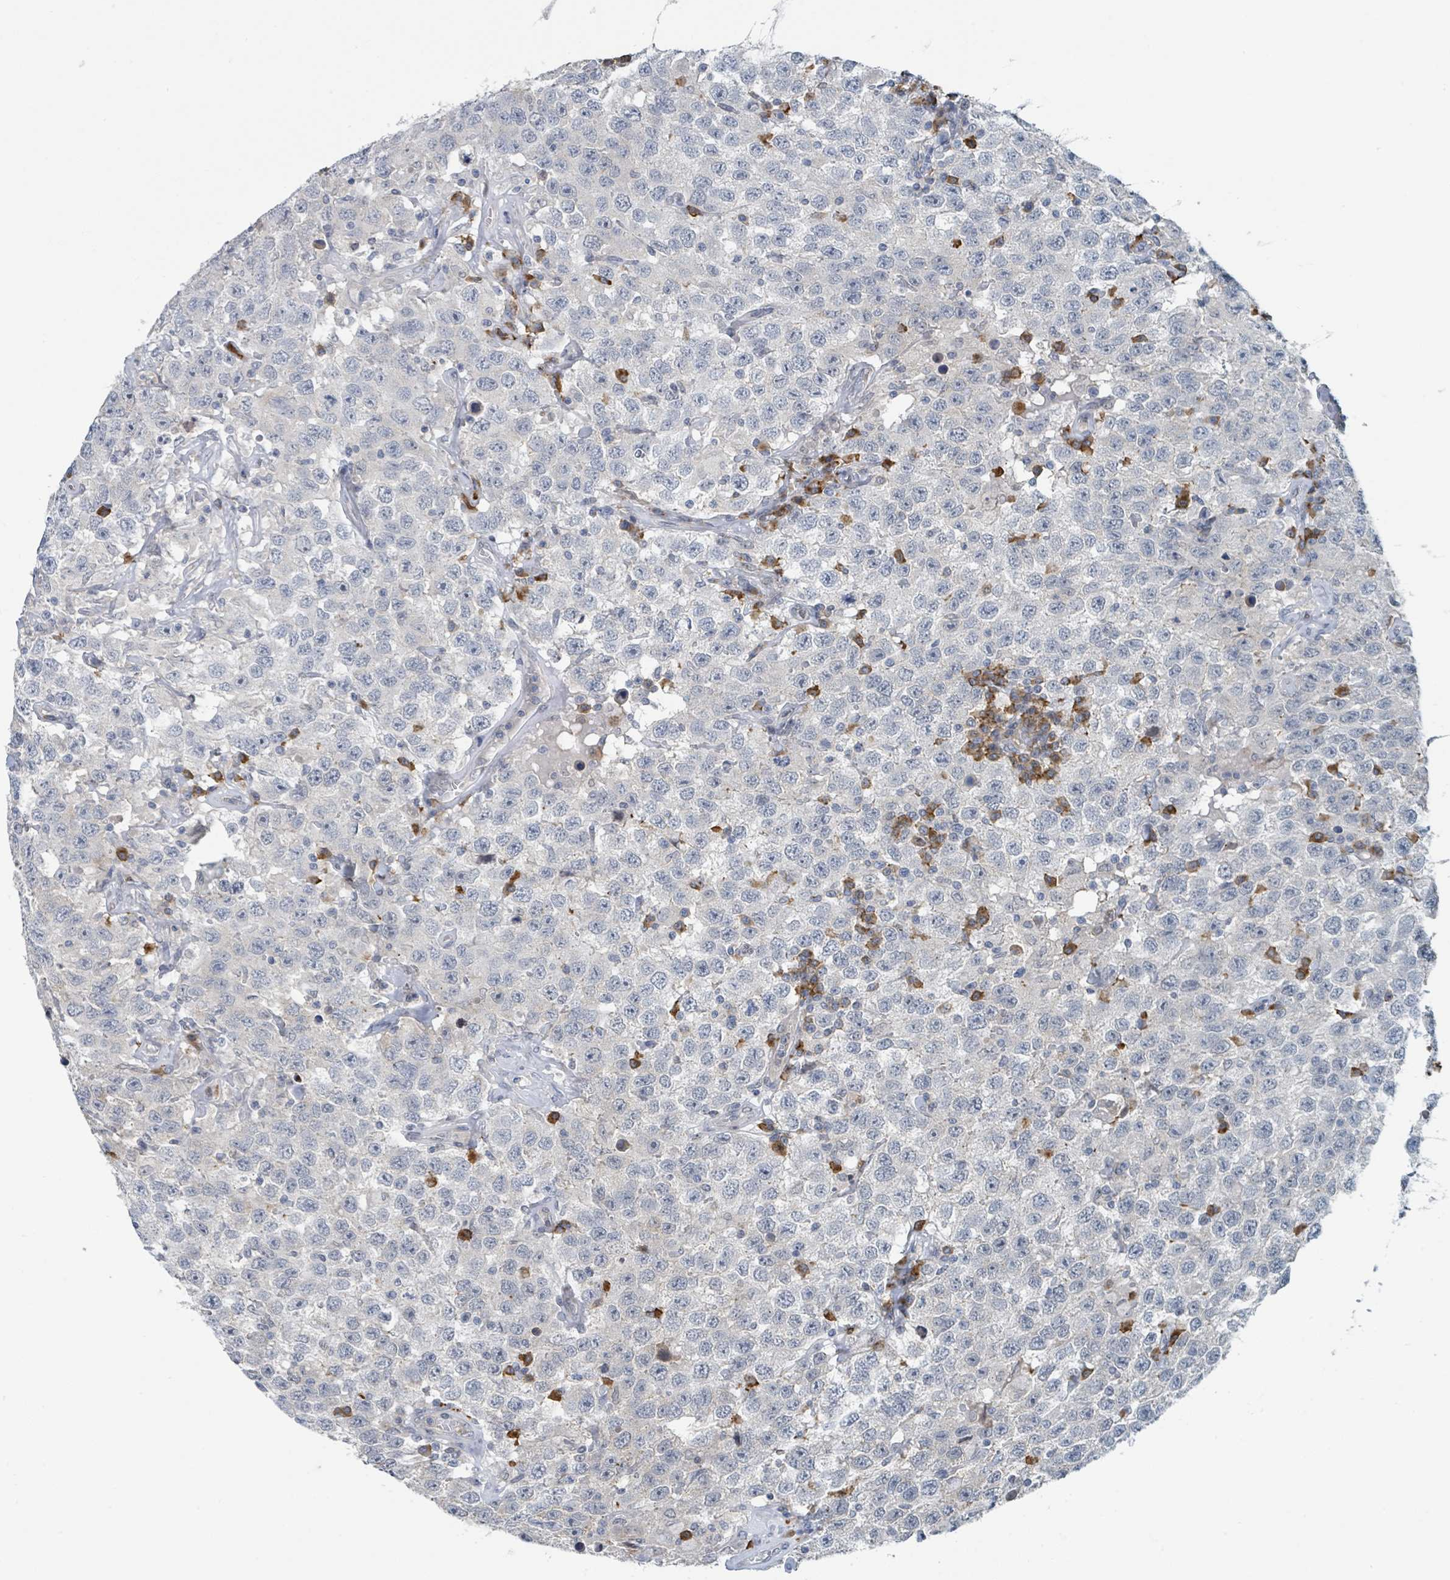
{"staining": {"intensity": "negative", "quantity": "none", "location": "none"}, "tissue": "testis cancer", "cell_type": "Tumor cells", "image_type": "cancer", "snomed": [{"axis": "morphology", "description": "Seminoma, NOS"}, {"axis": "topography", "description": "Testis"}], "caption": "Testis cancer was stained to show a protein in brown. There is no significant positivity in tumor cells.", "gene": "ANKRD55", "patient": {"sex": "male", "age": 41}}